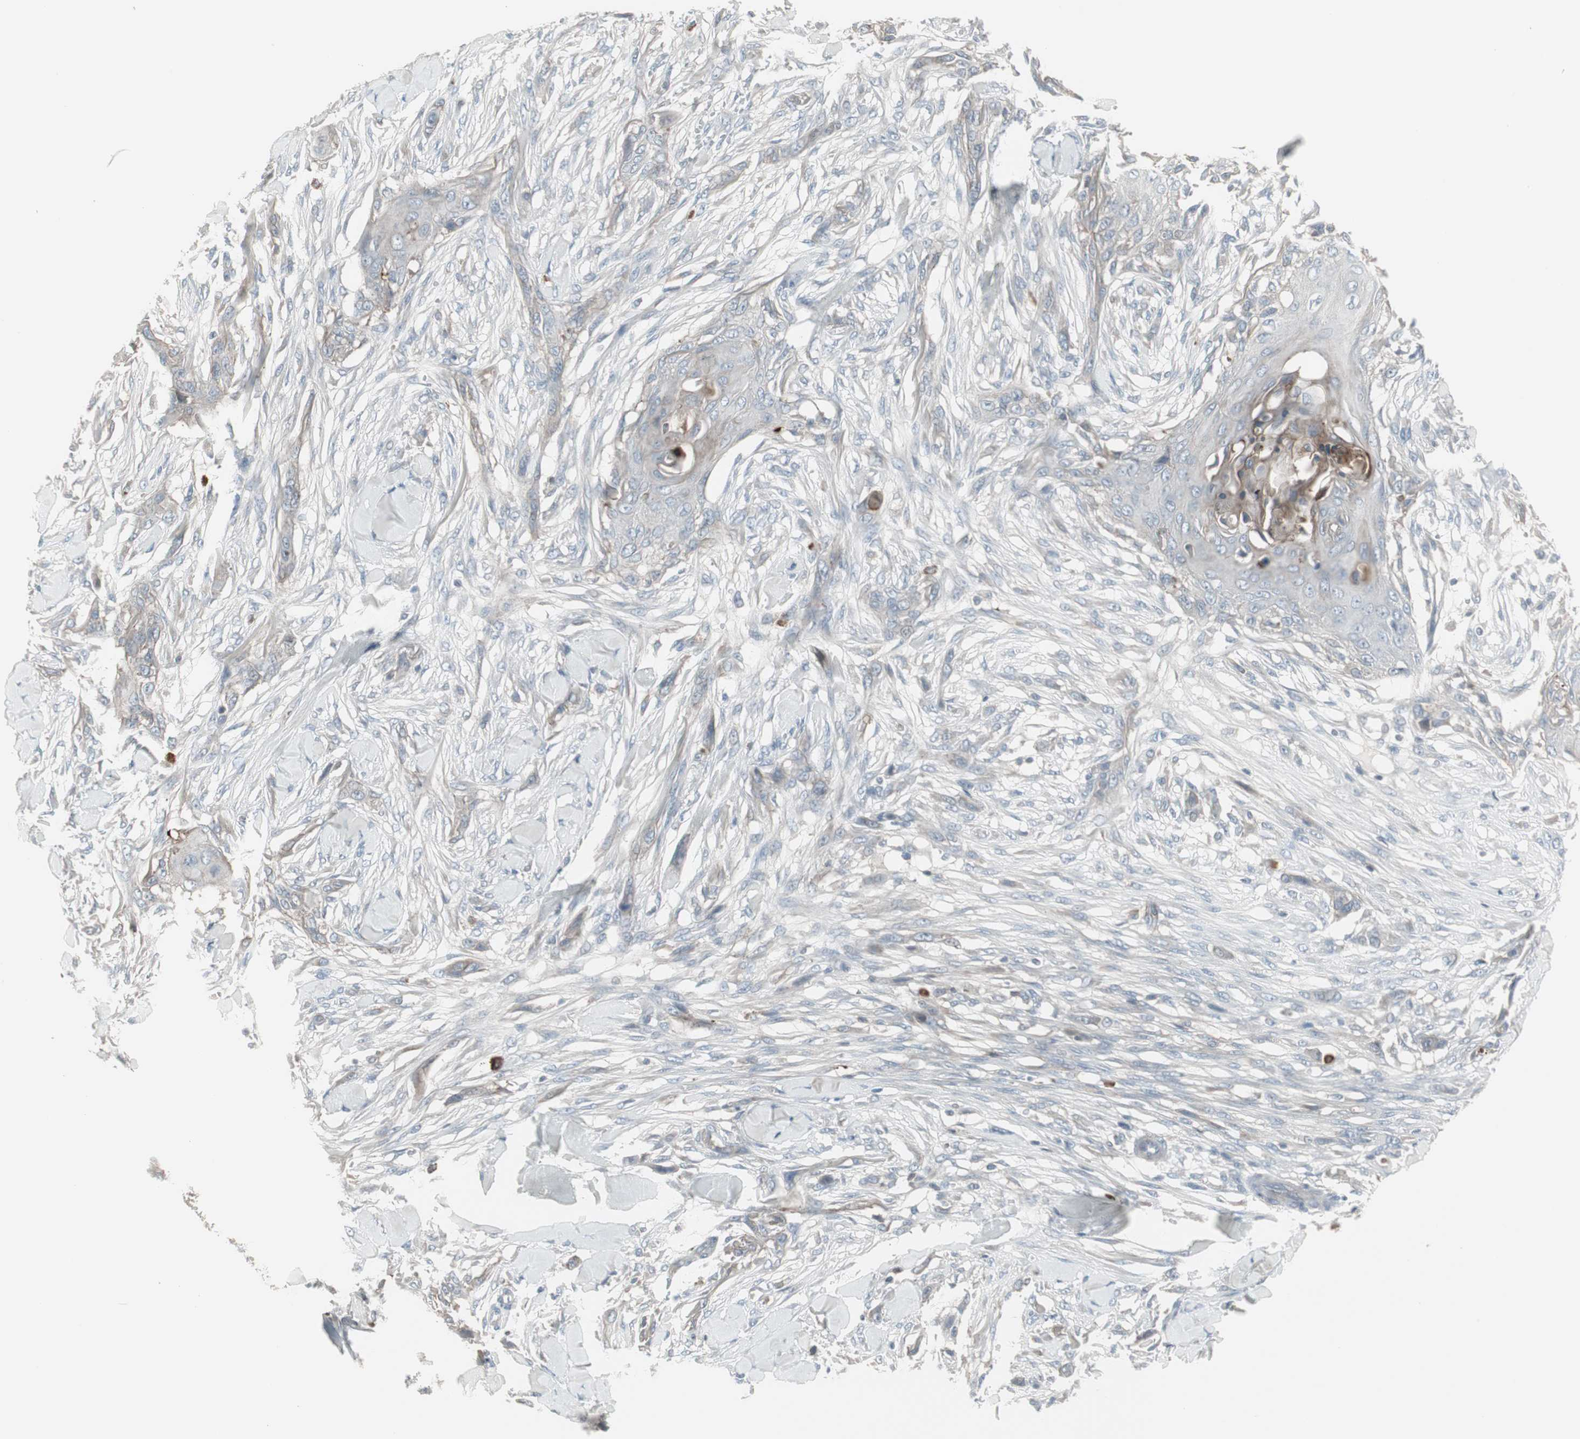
{"staining": {"intensity": "weak", "quantity": "<25%", "location": "cytoplasmic/membranous"}, "tissue": "skin cancer", "cell_type": "Tumor cells", "image_type": "cancer", "snomed": [{"axis": "morphology", "description": "Squamous cell carcinoma, NOS"}, {"axis": "topography", "description": "Skin"}], "caption": "Tumor cells show no significant protein expression in skin squamous cell carcinoma.", "gene": "ZSCAN32", "patient": {"sex": "female", "age": 59}}